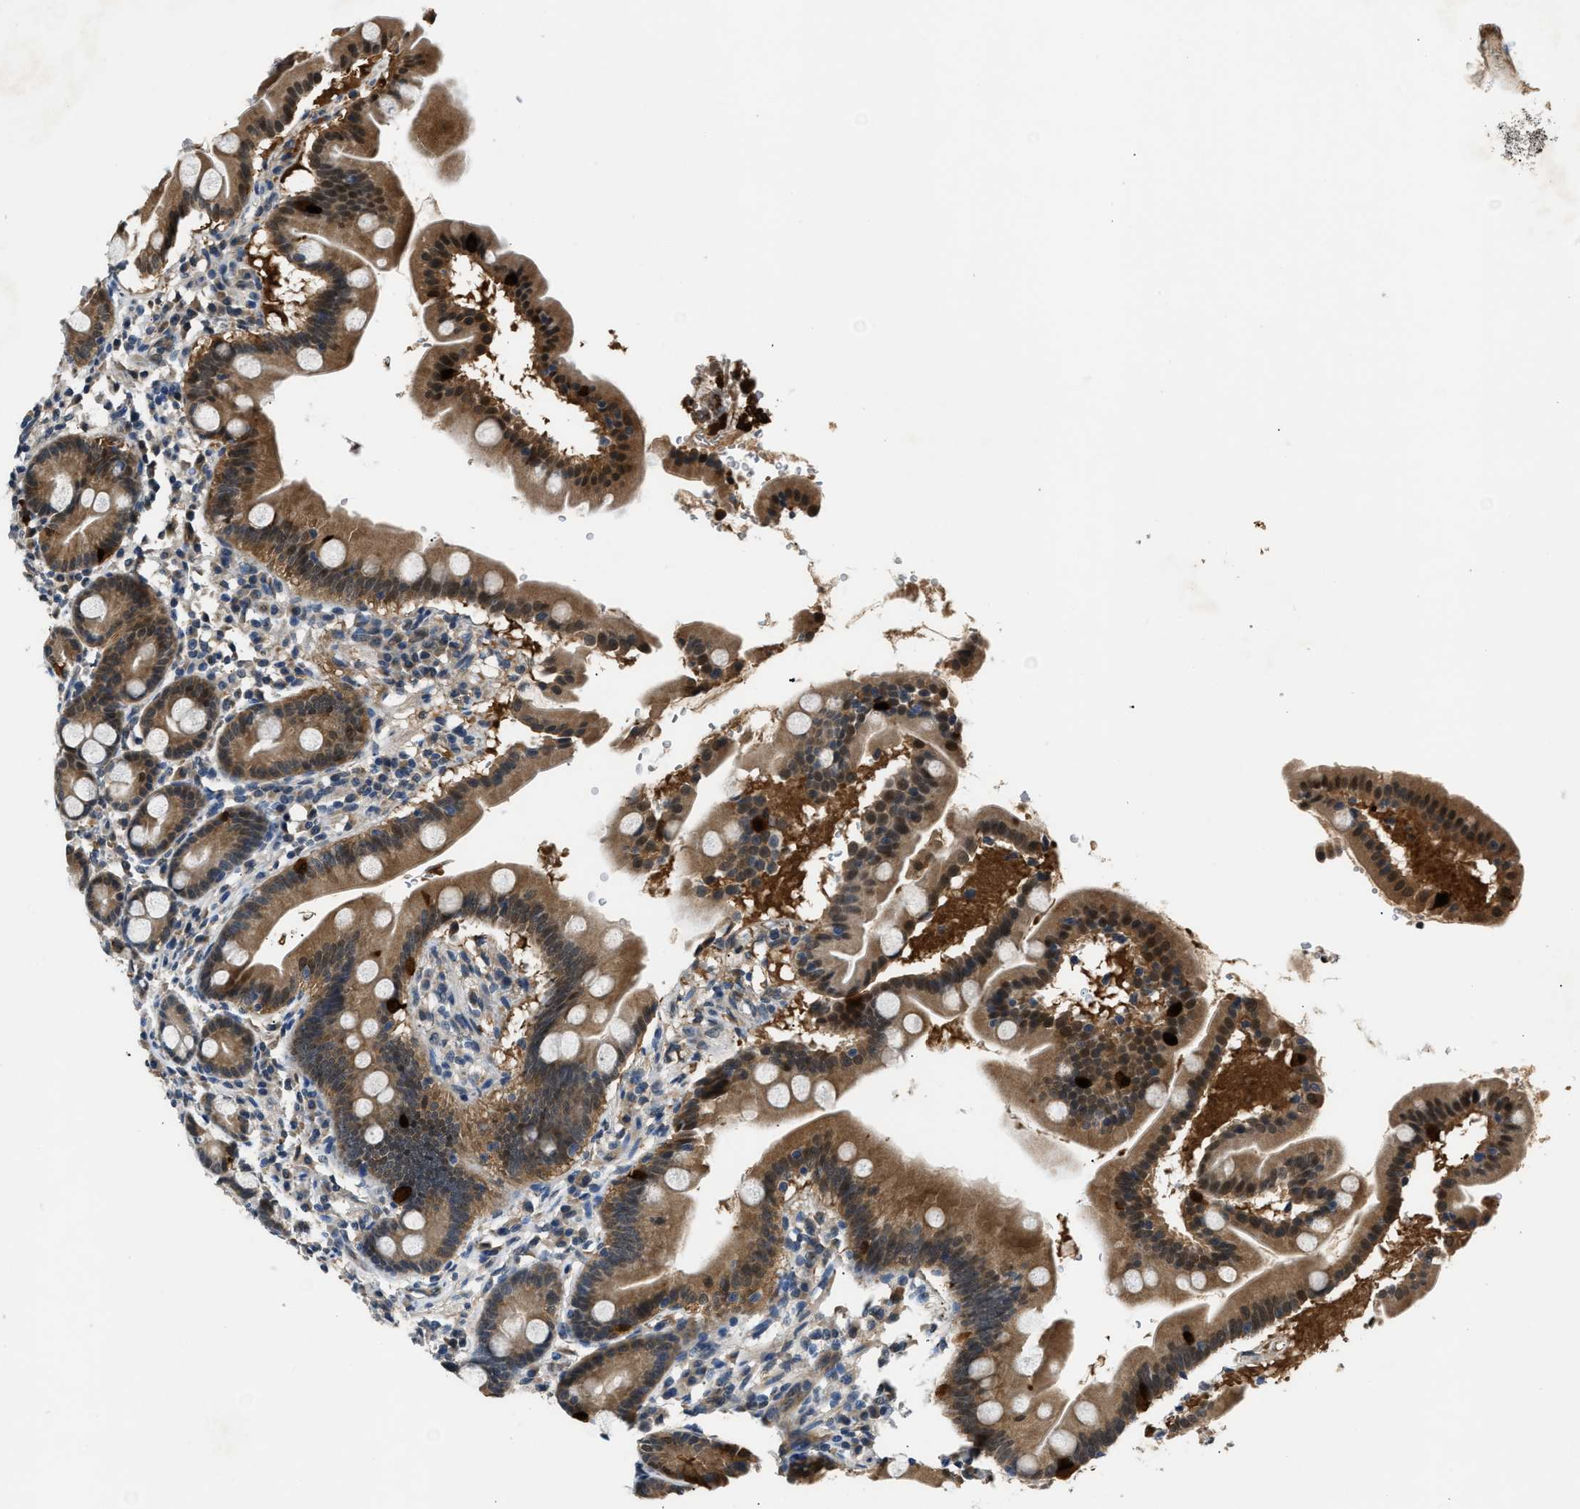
{"staining": {"intensity": "moderate", "quantity": ">75%", "location": "cytoplasmic/membranous,nuclear"}, "tissue": "duodenum", "cell_type": "Glandular cells", "image_type": "normal", "snomed": [{"axis": "morphology", "description": "Normal tissue, NOS"}, {"axis": "topography", "description": "Duodenum"}], "caption": "Immunohistochemical staining of normal duodenum shows >75% levels of moderate cytoplasmic/membranous,nuclear protein expression in approximately >75% of glandular cells.", "gene": "TP53I3", "patient": {"sex": "male", "age": 50}}